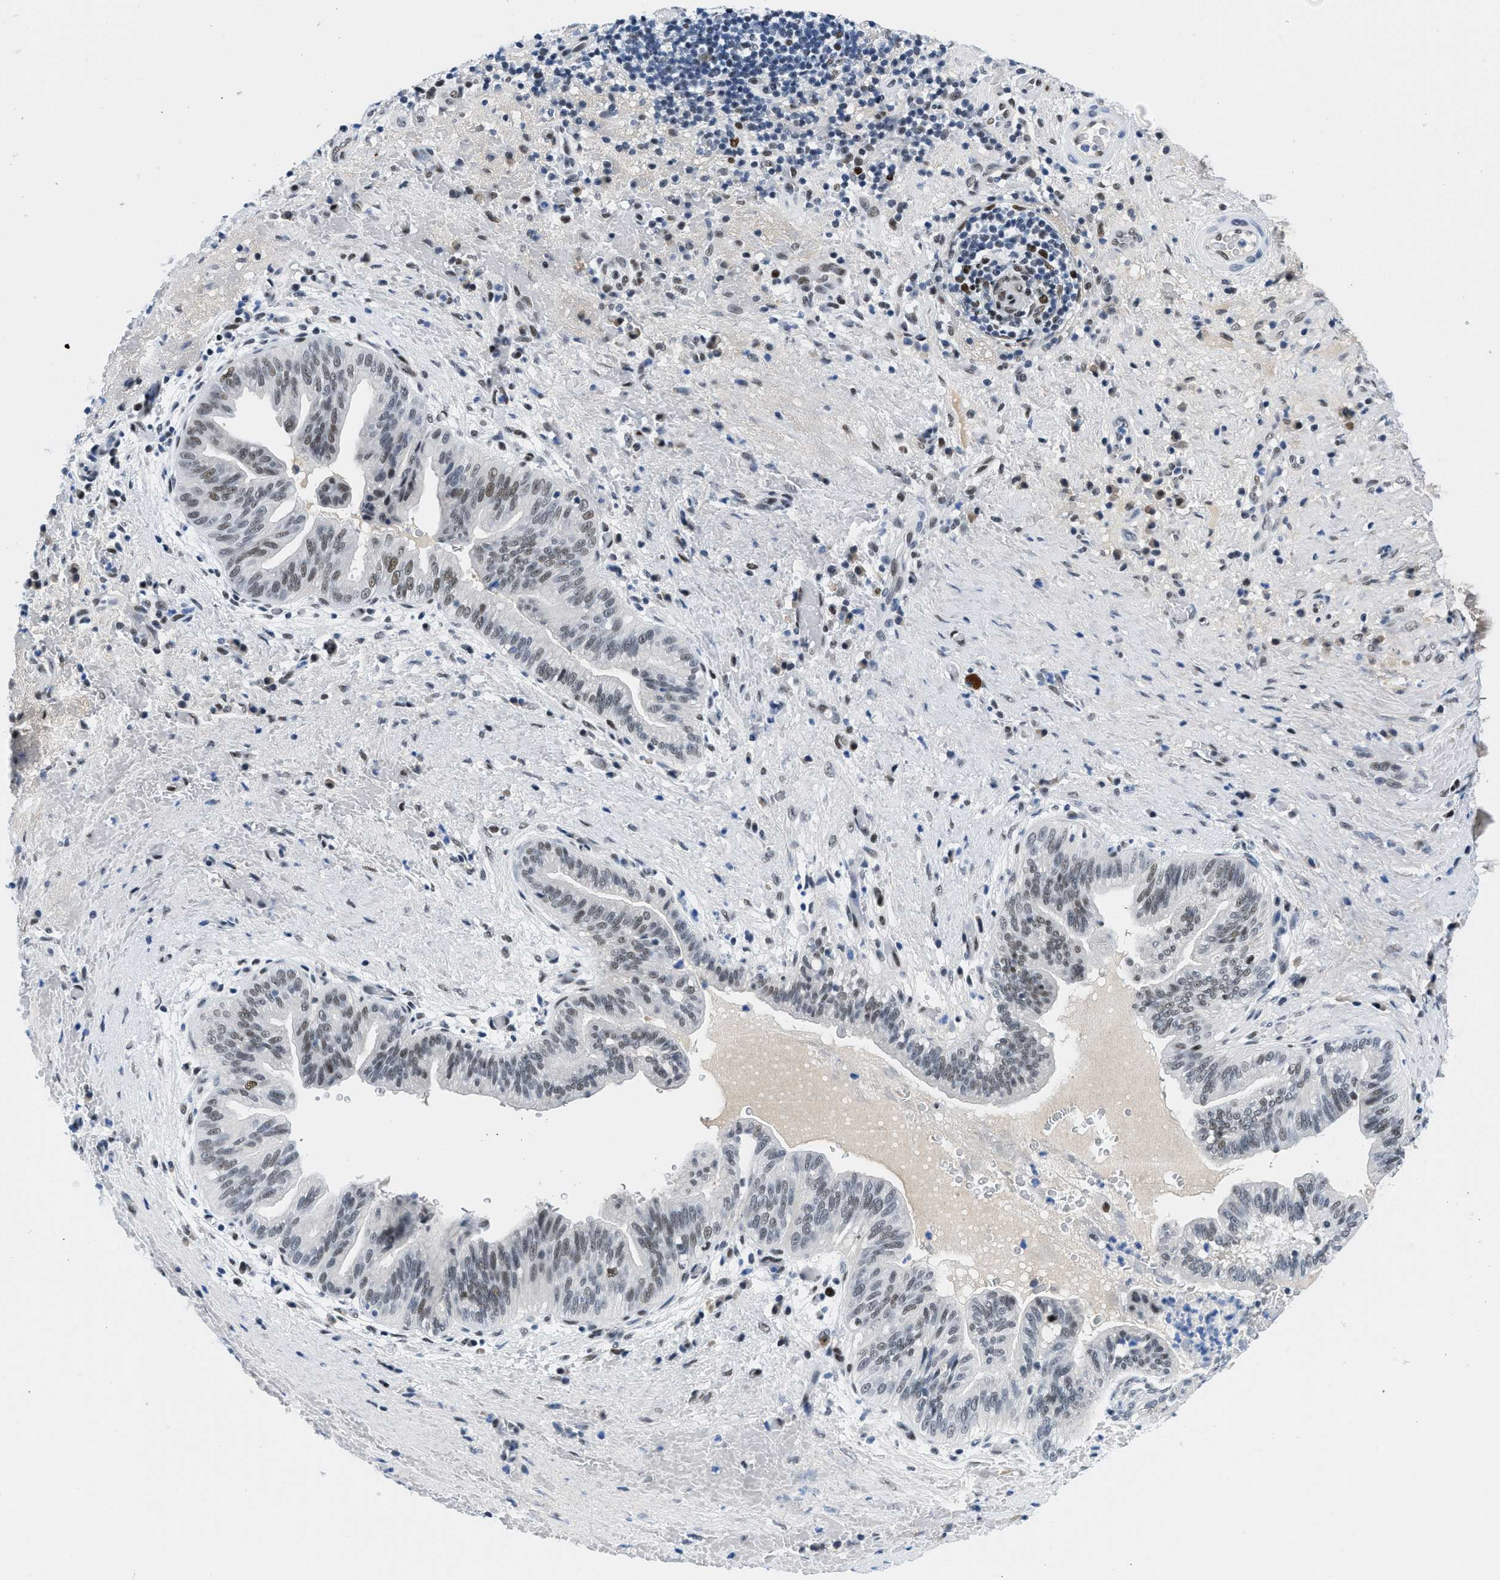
{"staining": {"intensity": "moderate", "quantity": "25%-75%", "location": "nuclear"}, "tissue": "liver cancer", "cell_type": "Tumor cells", "image_type": "cancer", "snomed": [{"axis": "morphology", "description": "Cholangiocarcinoma"}, {"axis": "topography", "description": "Liver"}], "caption": "Protein staining of liver cholangiocarcinoma tissue shows moderate nuclear expression in approximately 25%-75% of tumor cells.", "gene": "SMARCAD1", "patient": {"sex": "female", "age": 38}}